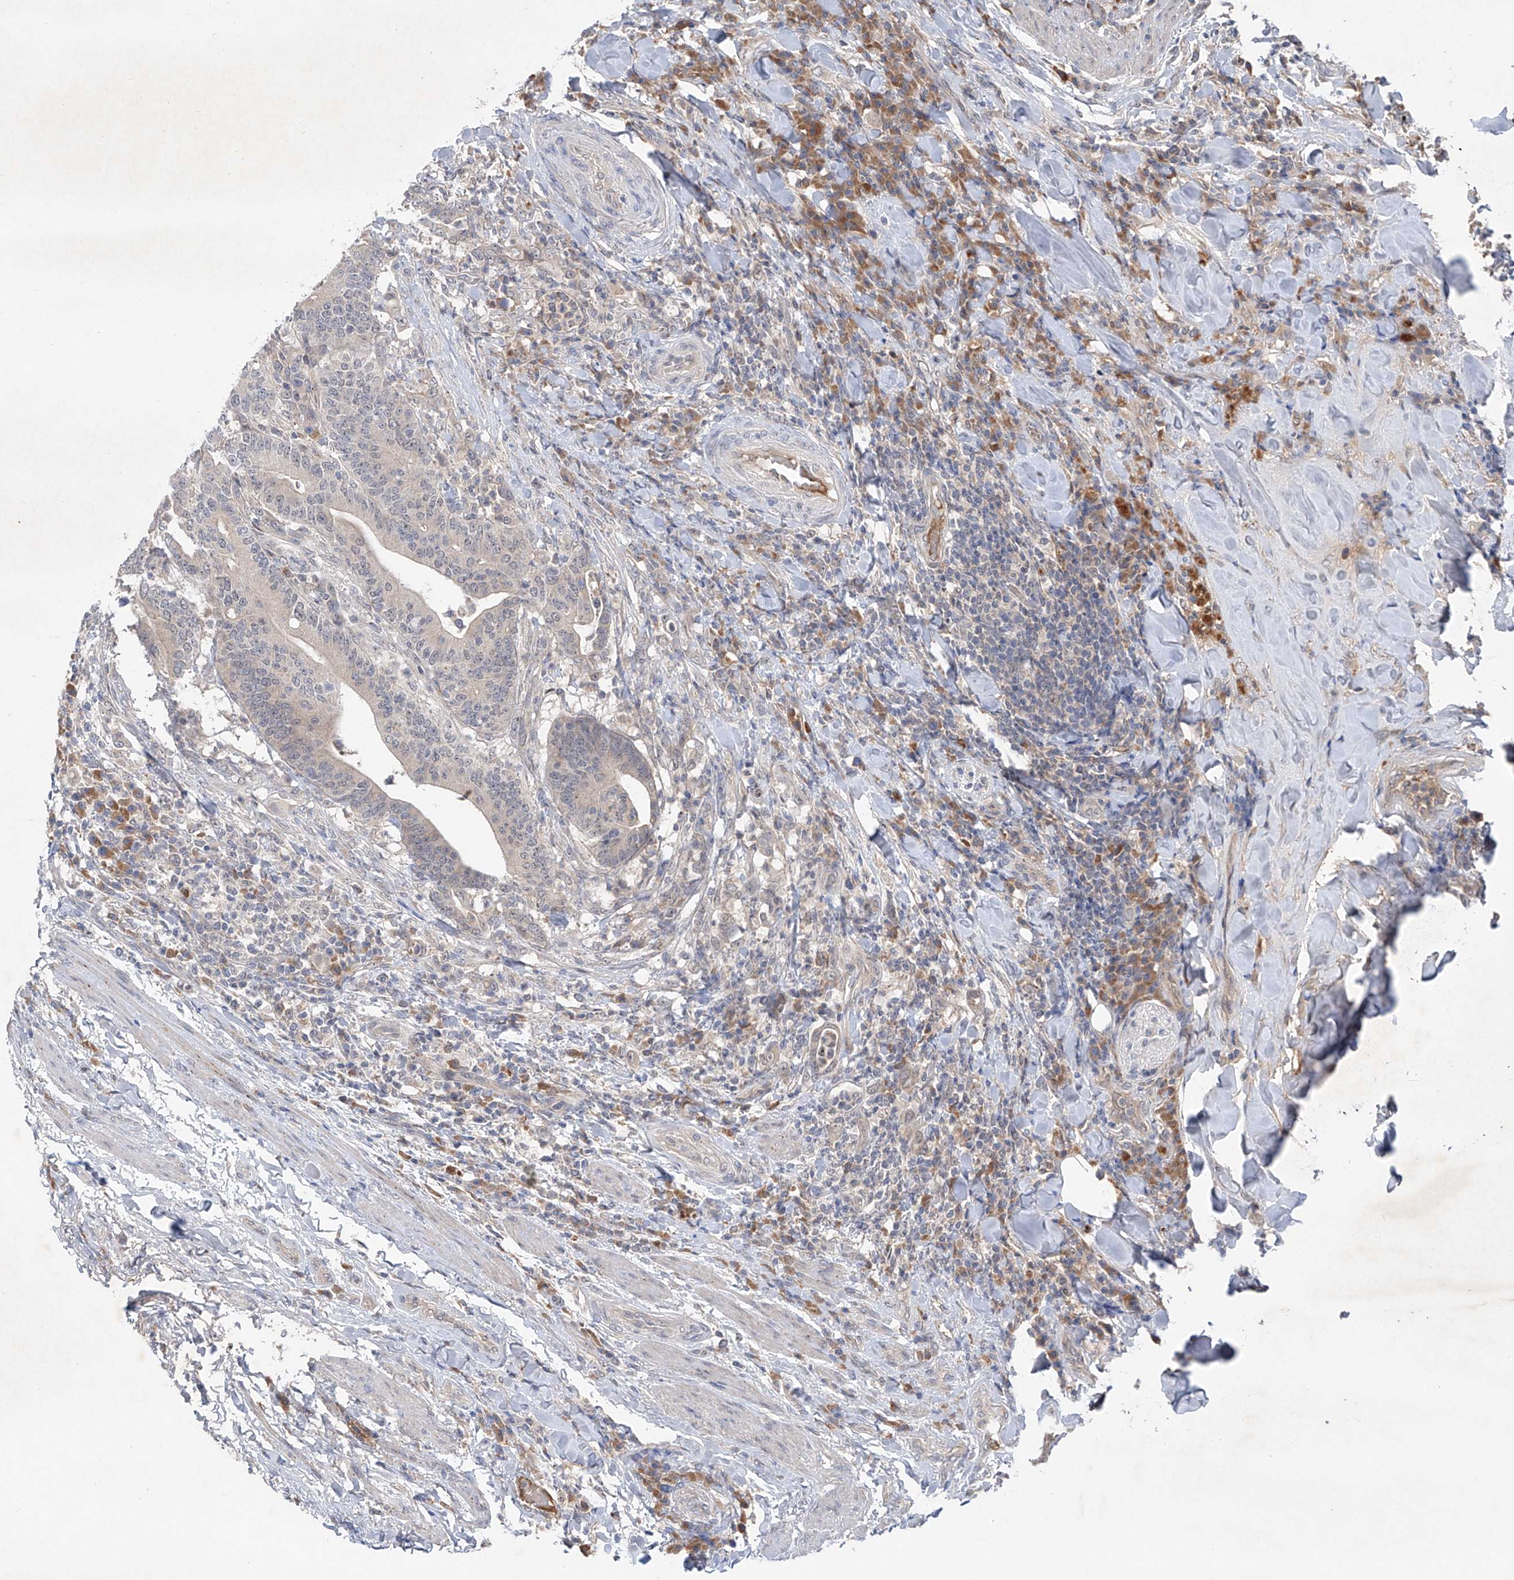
{"staining": {"intensity": "negative", "quantity": "none", "location": "none"}, "tissue": "colorectal cancer", "cell_type": "Tumor cells", "image_type": "cancer", "snomed": [{"axis": "morphology", "description": "Adenocarcinoma, NOS"}, {"axis": "topography", "description": "Colon"}], "caption": "Tumor cells are negative for protein expression in human colorectal adenocarcinoma. (DAB immunohistochemistry (IHC), high magnification).", "gene": "FAM135A", "patient": {"sex": "female", "age": 66}}